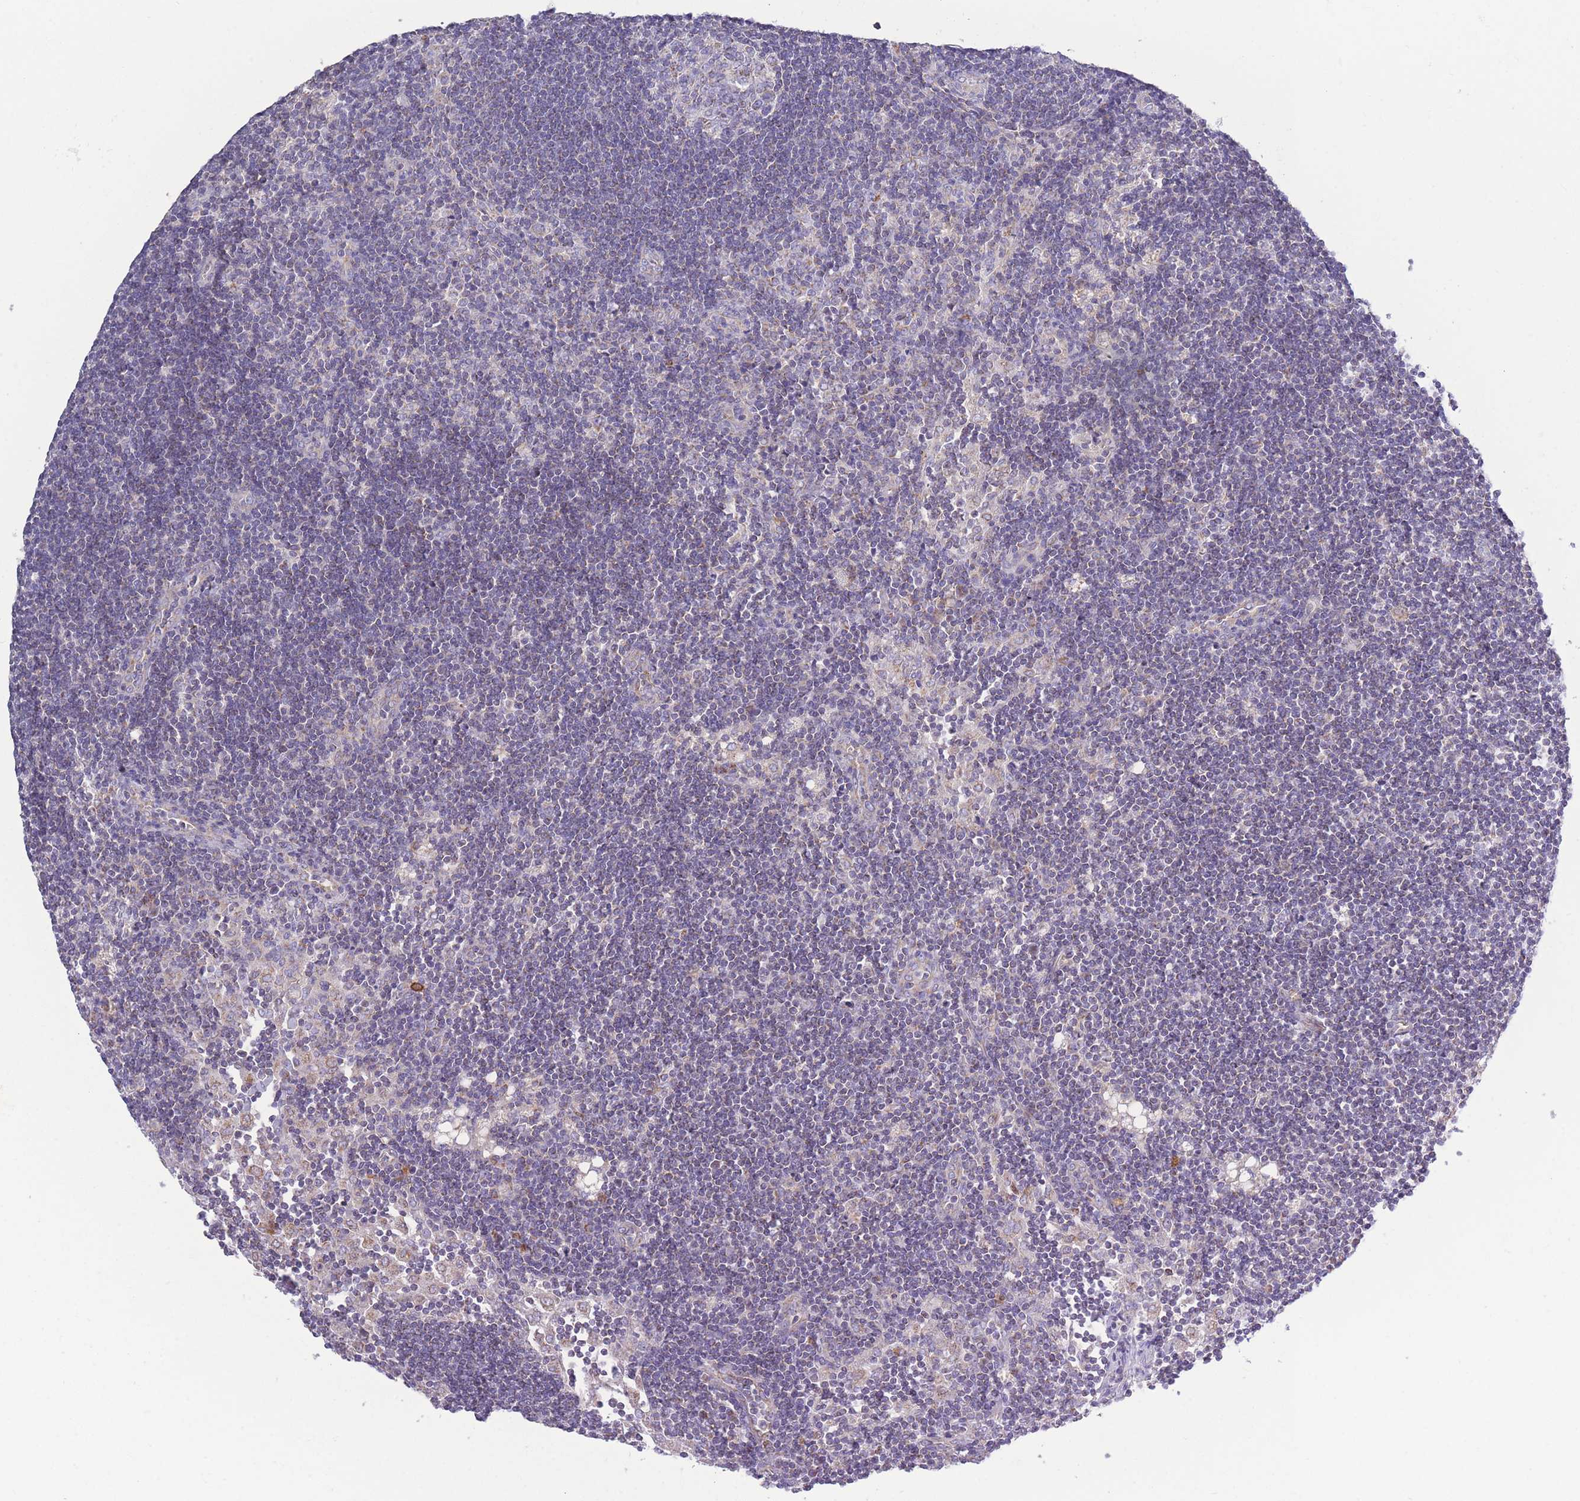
{"staining": {"intensity": "weak", "quantity": "<25%", "location": "cytoplasmic/membranous"}, "tissue": "lymph node", "cell_type": "Germinal center cells", "image_type": "normal", "snomed": [{"axis": "morphology", "description": "Normal tissue, NOS"}, {"axis": "topography", "description": "Lymph node"}], "caption": "Protein analysis of unremarkable lymph node demonstrates no significant positivity in germinal center cells. (DAB (3,3'-diaminobenzidine) IHC, high magnification).", "gene": "PDHA1", "patient": {"sex": "male", "age": 24}}